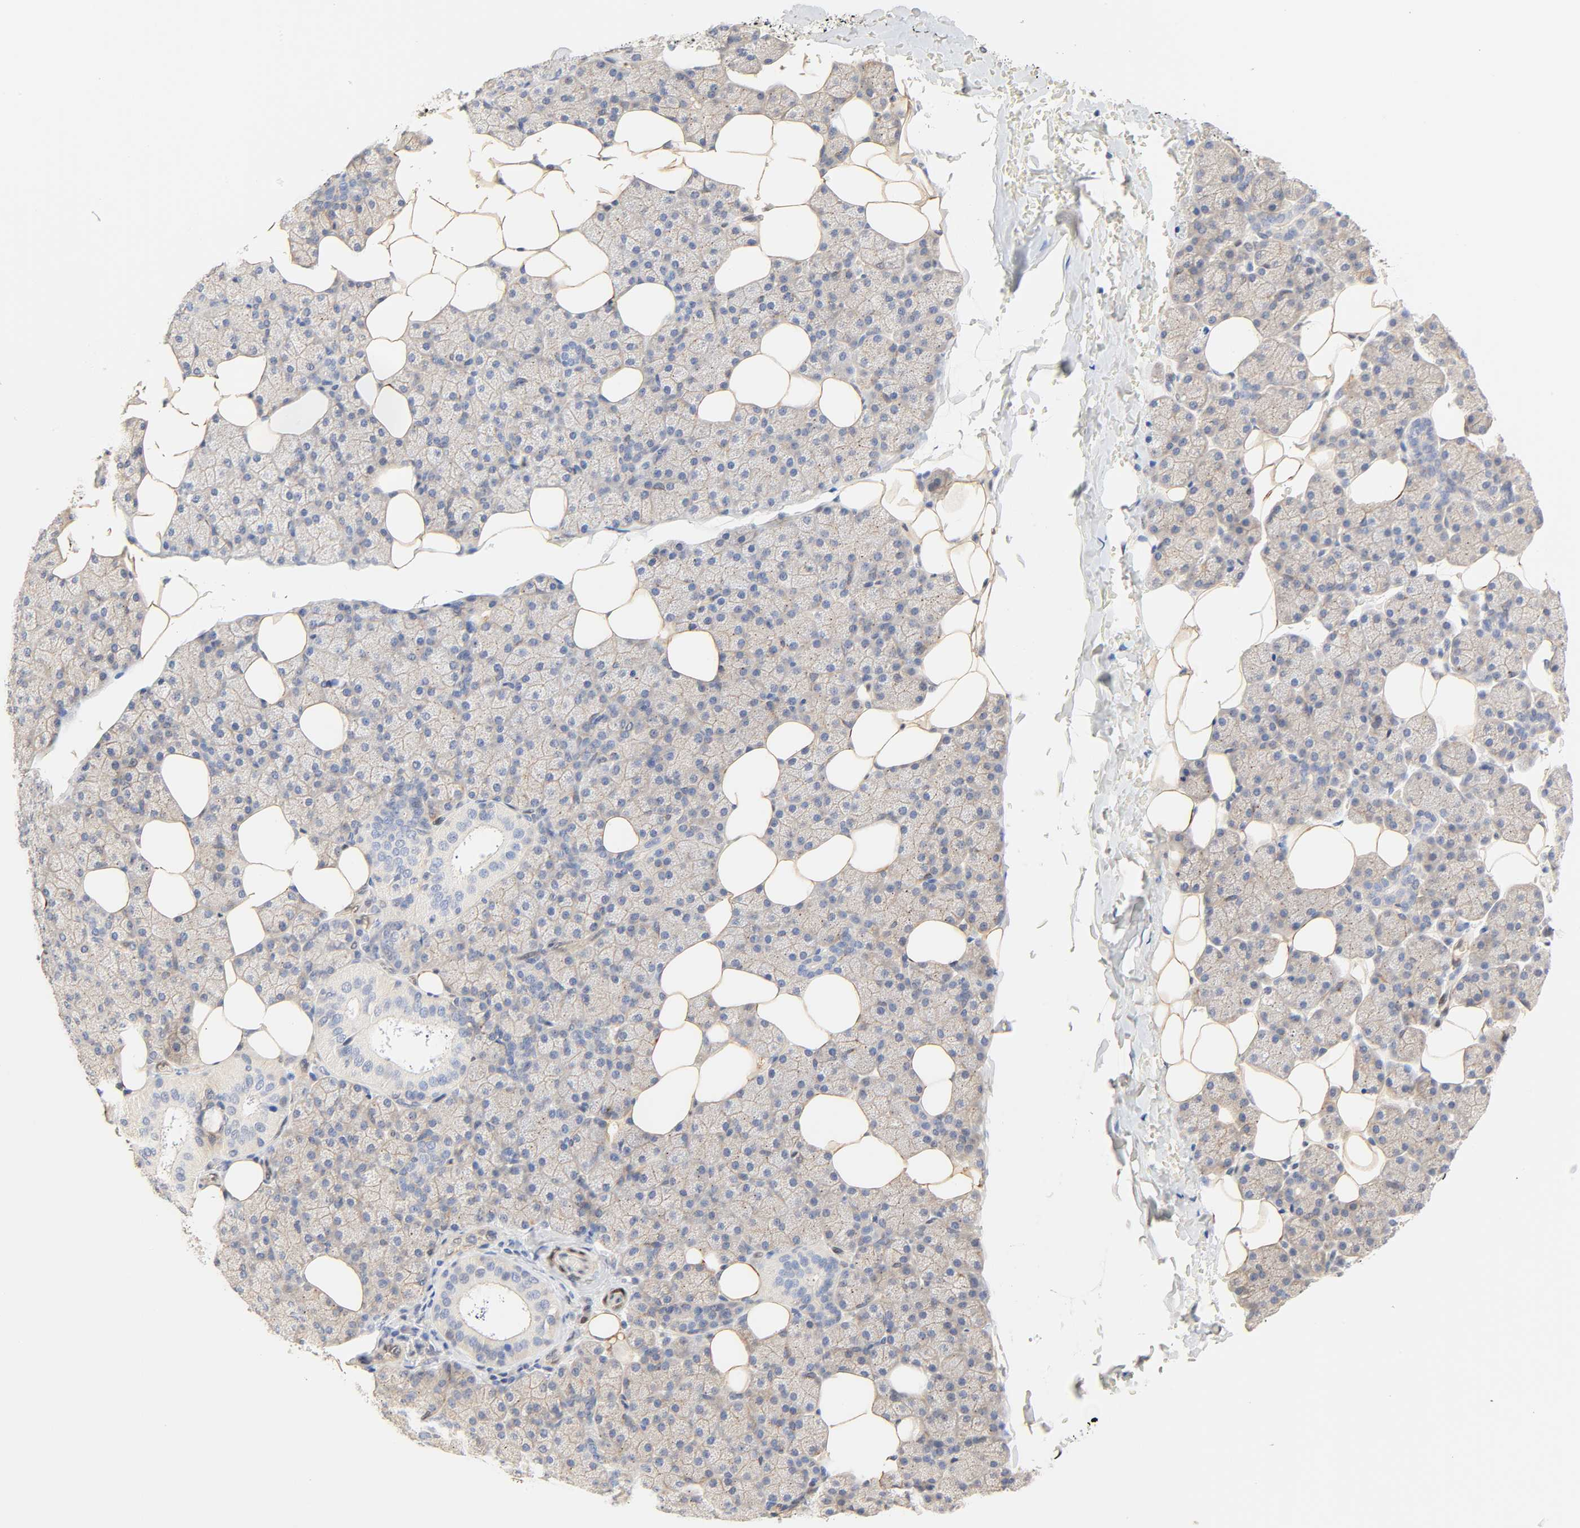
{"staining": {"intensity": "negative", "quantity": "none", "location": "none"}, "tissue": "salivary gland", "cell_type": "Glandular cells", "image_type": "normal", "snomed": [{"axis": "morphology", "description": "Normal tissue, NOS"}, {"axis": "topography", "description": "Lymph node"}, {"axis": "topography", "description": "Salivary gland"}], "caption": "This image is of normal salivary gland stained with immunohistochemistry to label a protein in brown with the nuclei are counter-stained blue. There is no expression in glandular cells. (Brightfield microscopy of DAB (3,3'-diaminobenzidine) IHC at high magnification).", "gene": "BORCS8", "patient": {"sex": "male", "age": 8}}